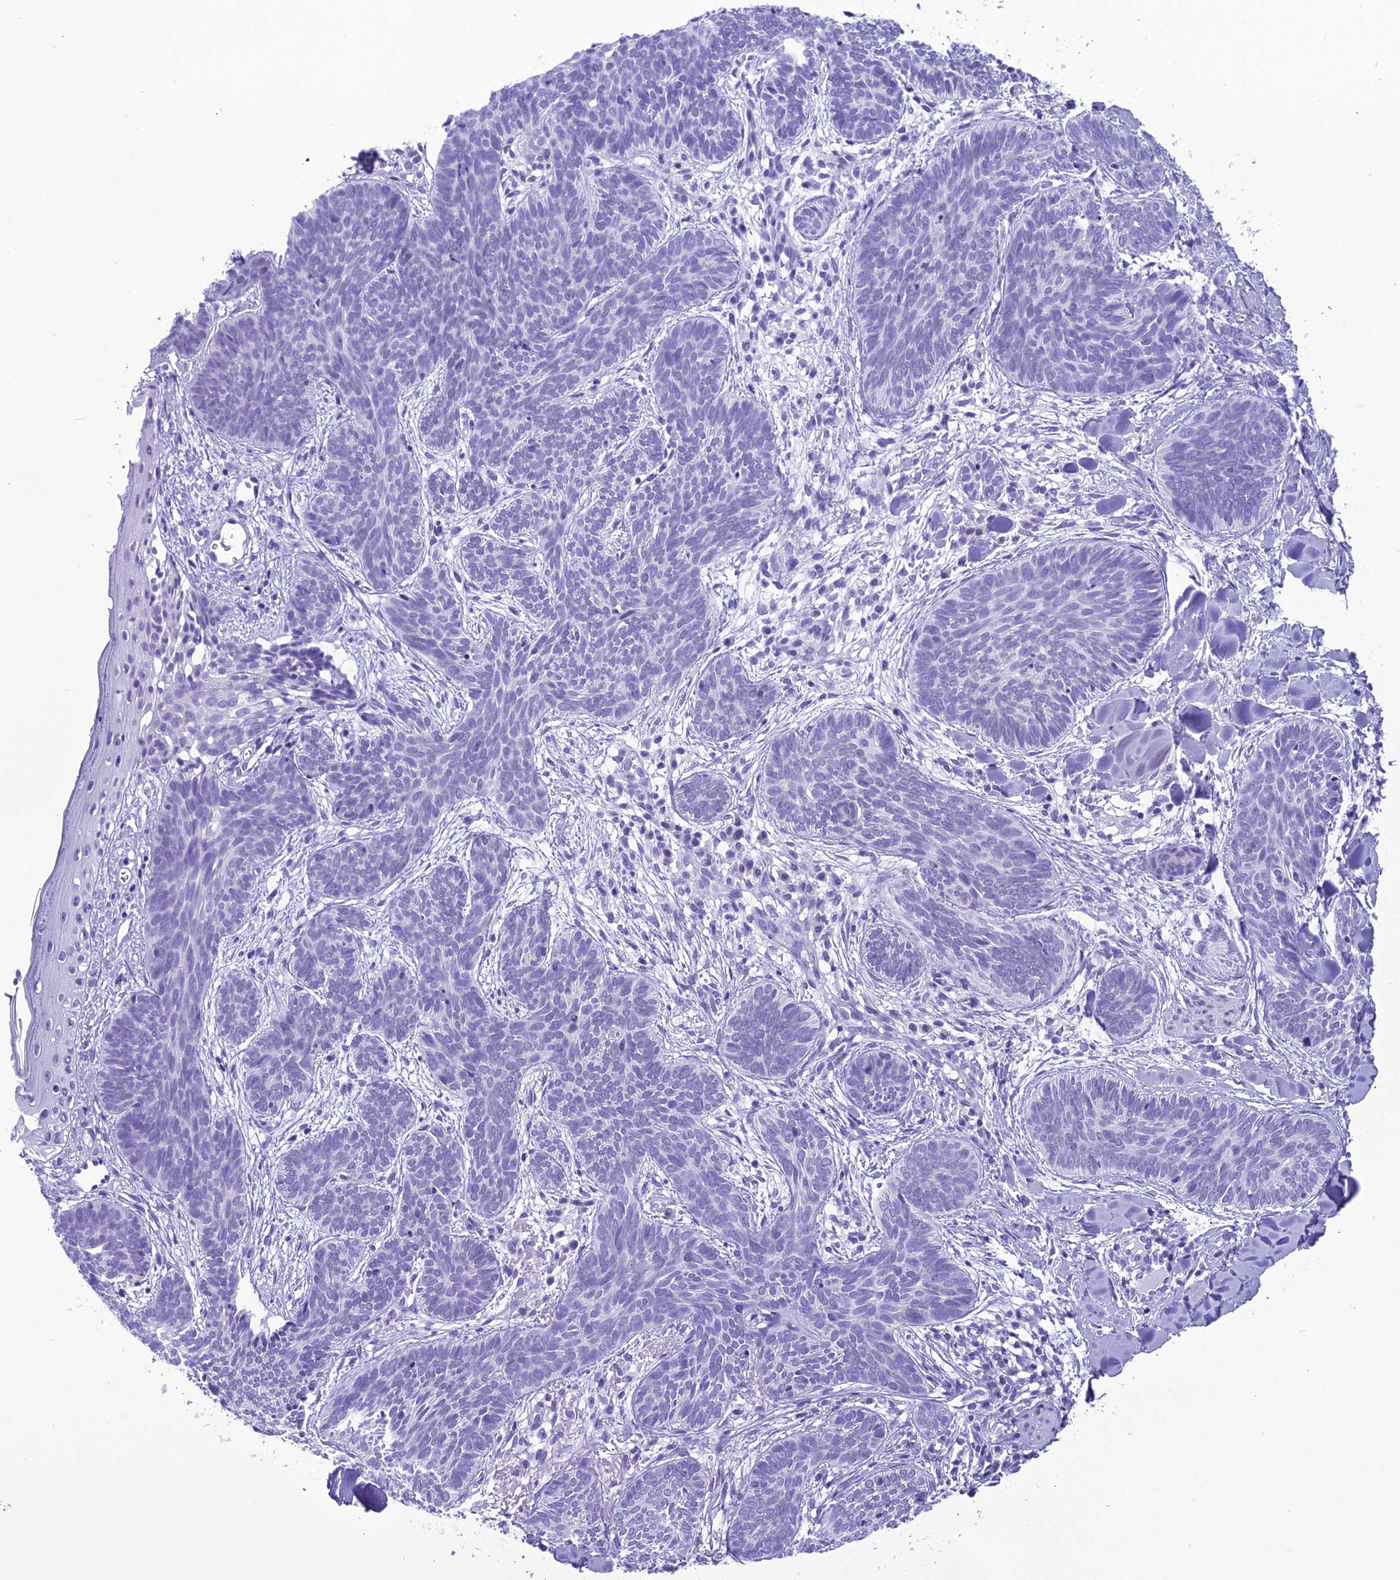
{"staining": {"intensity": "negative", "quantity": "none", "location": "none"}, "tissue": "skin cancer", "cell_type": "Tumor cells", "image_type": "cancer", "snomed": [{"axis": "morphology", "description": "Basal cell carcinoma"}, {"axis": "topography", "description": "Skin"}], "caption": "This is an immunohistochemistry histopathology image of skin basal cell carcinoma. There is no staining in tumor cells.", "gene": "B9D2", "patient": {"sex": "female", "age": 81}}